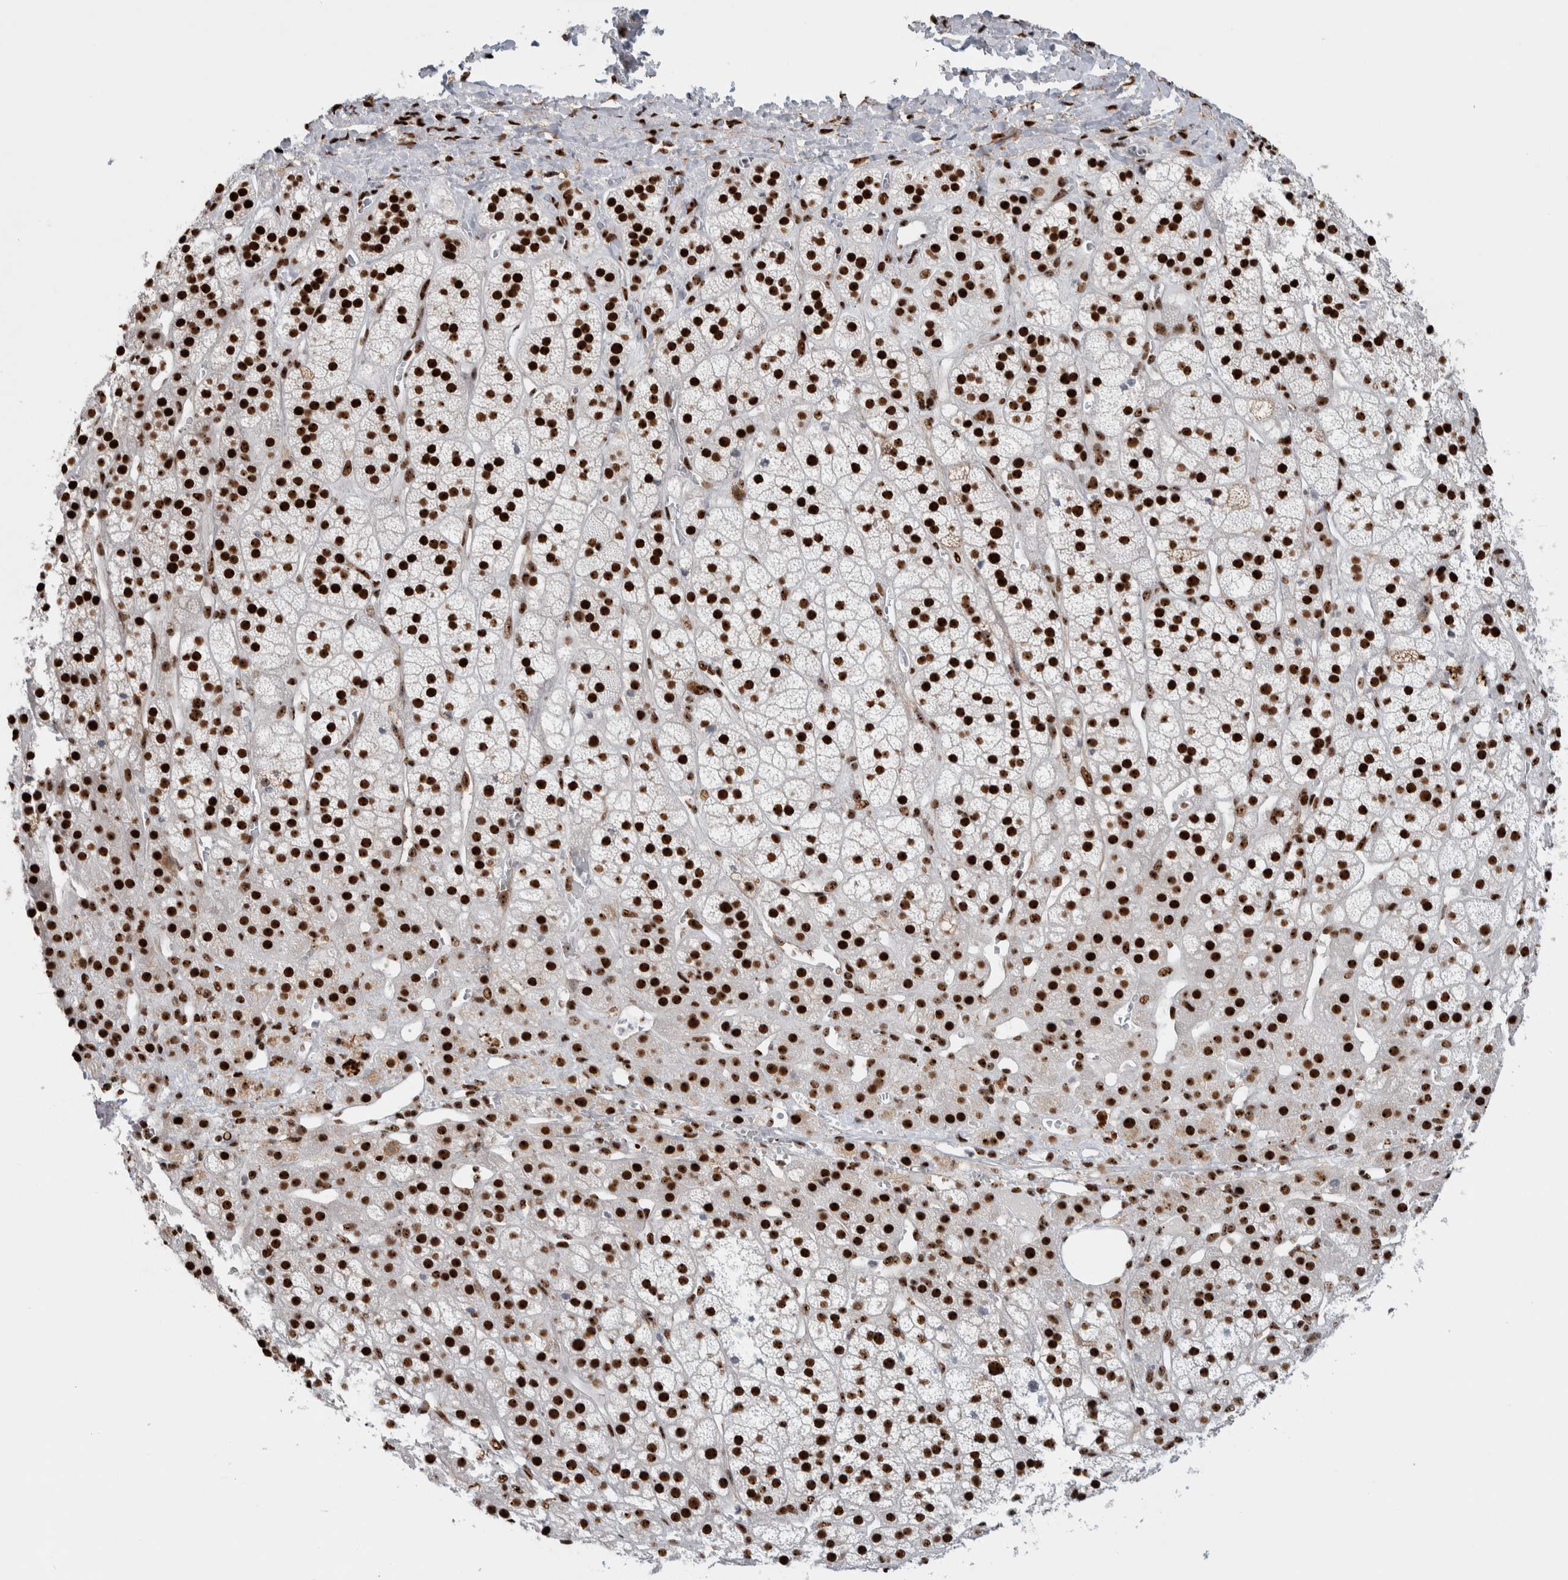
{"staining": {"intensity": "strong", "quantity": ">75%", "location": "nuclear"}, "tissue": "adrenal gland", "cell_type": "Glandular cells", "image_type": "normal", "snomed": [{"axis": "morphology", "description": "Normal tissue, NOS"}, {"axis": "topography", "description": "Adrenal gland"}], "caption": "Glandular cells display high levels of strong nuclear positivity in about >75% of cells in normal human adrenal gland.", "gene": "NCL", "patient": {"sex": "male", "age": 56}}